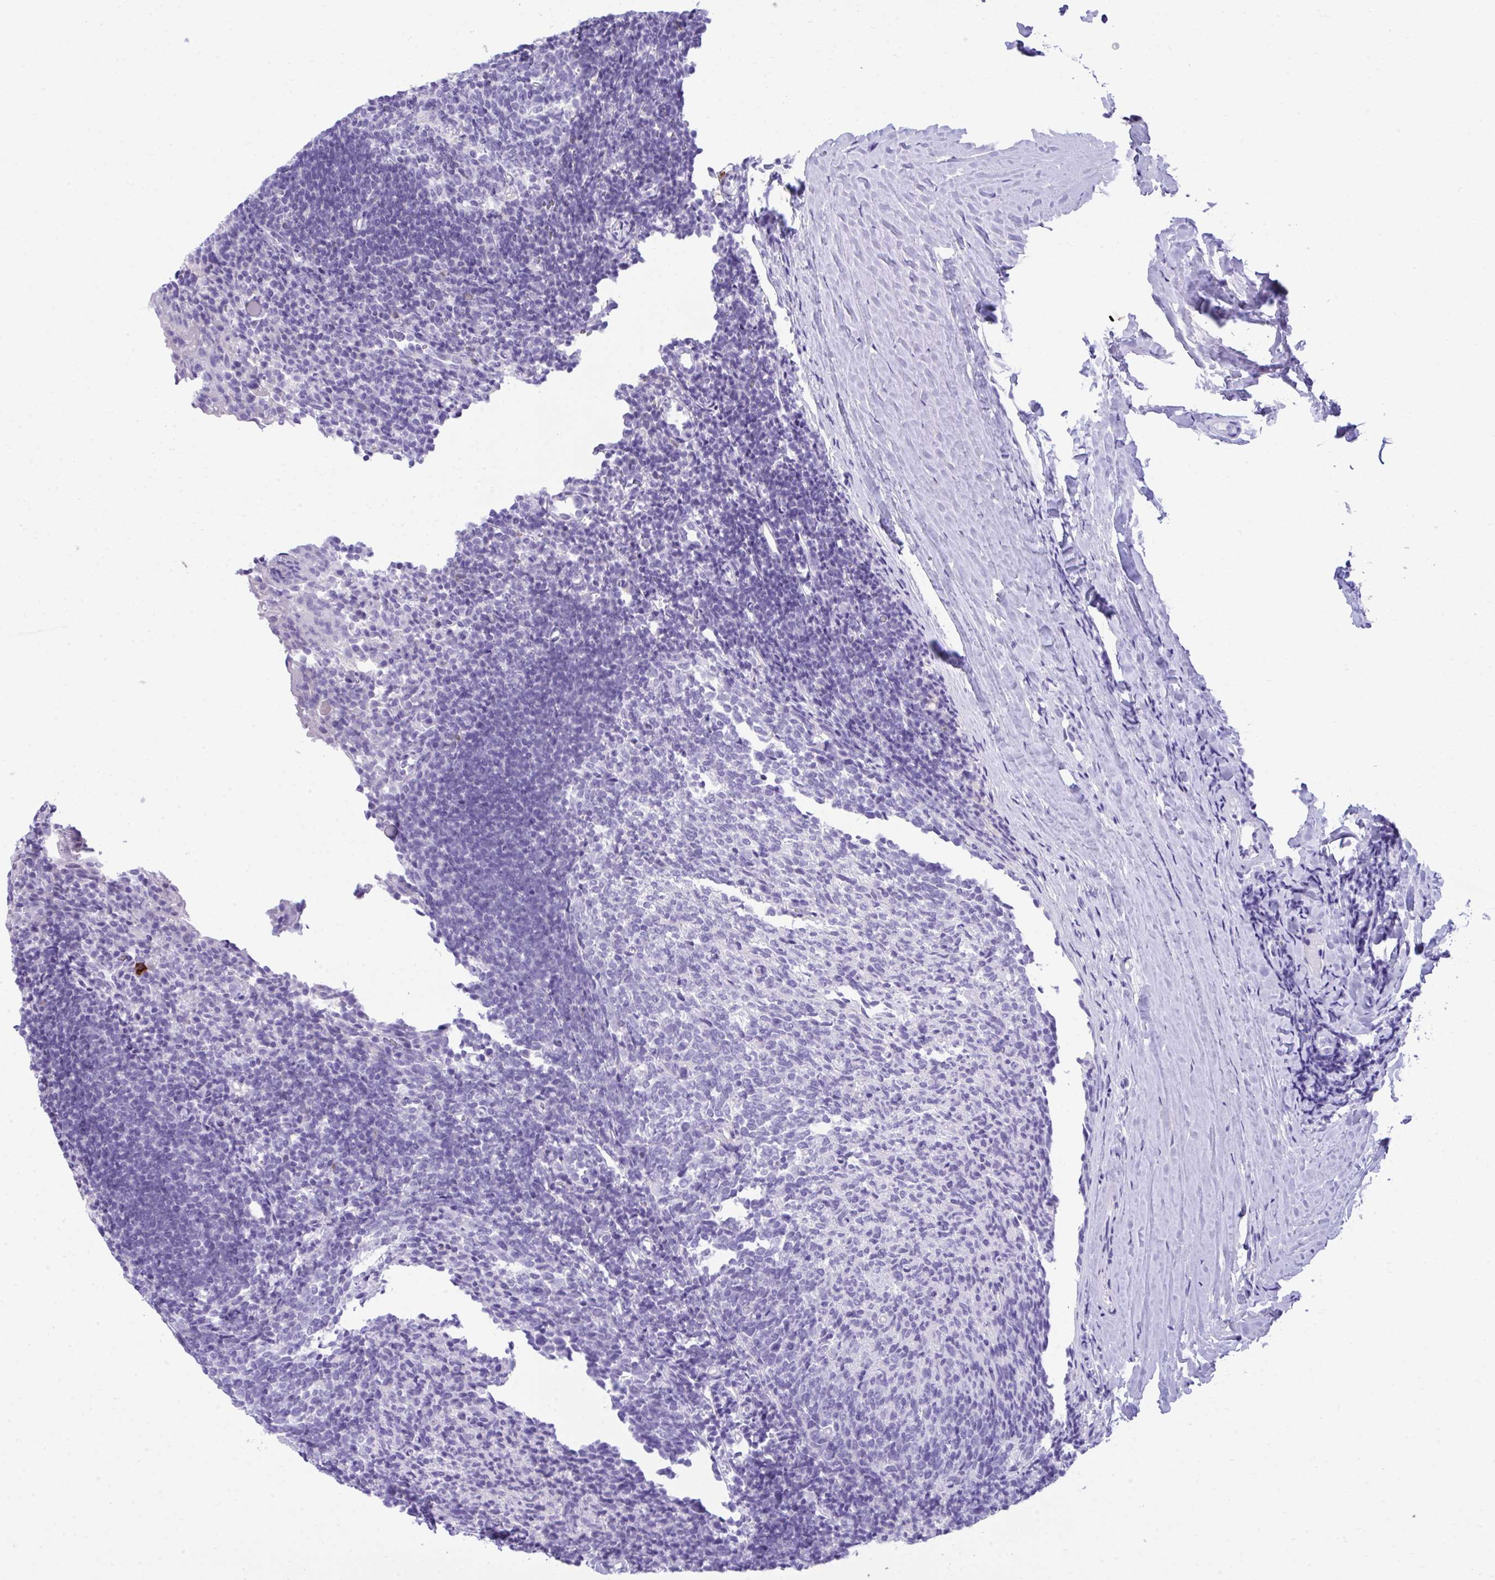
{"staining": {"intensity": "negative", "quantity": "none", "location": "none"}, "tissue": "tonsil", "cell_type": "Germinal center cells", "image_type": "normal", "snomed": [{"axis": "morphology", "description": "Normal tissue, NOS"}, {"axis": "topography", "description": "Tonsil"}], "caption": "DAB immunohistochemical staining of normal human tonsil demonstrates no significant staining in germinal center cells. (DAB (3,3'-diaminobenzidine) IHC, high magnification).", "gene": "PGM2L1", "patient": {"sex": "female", "age": 10}}